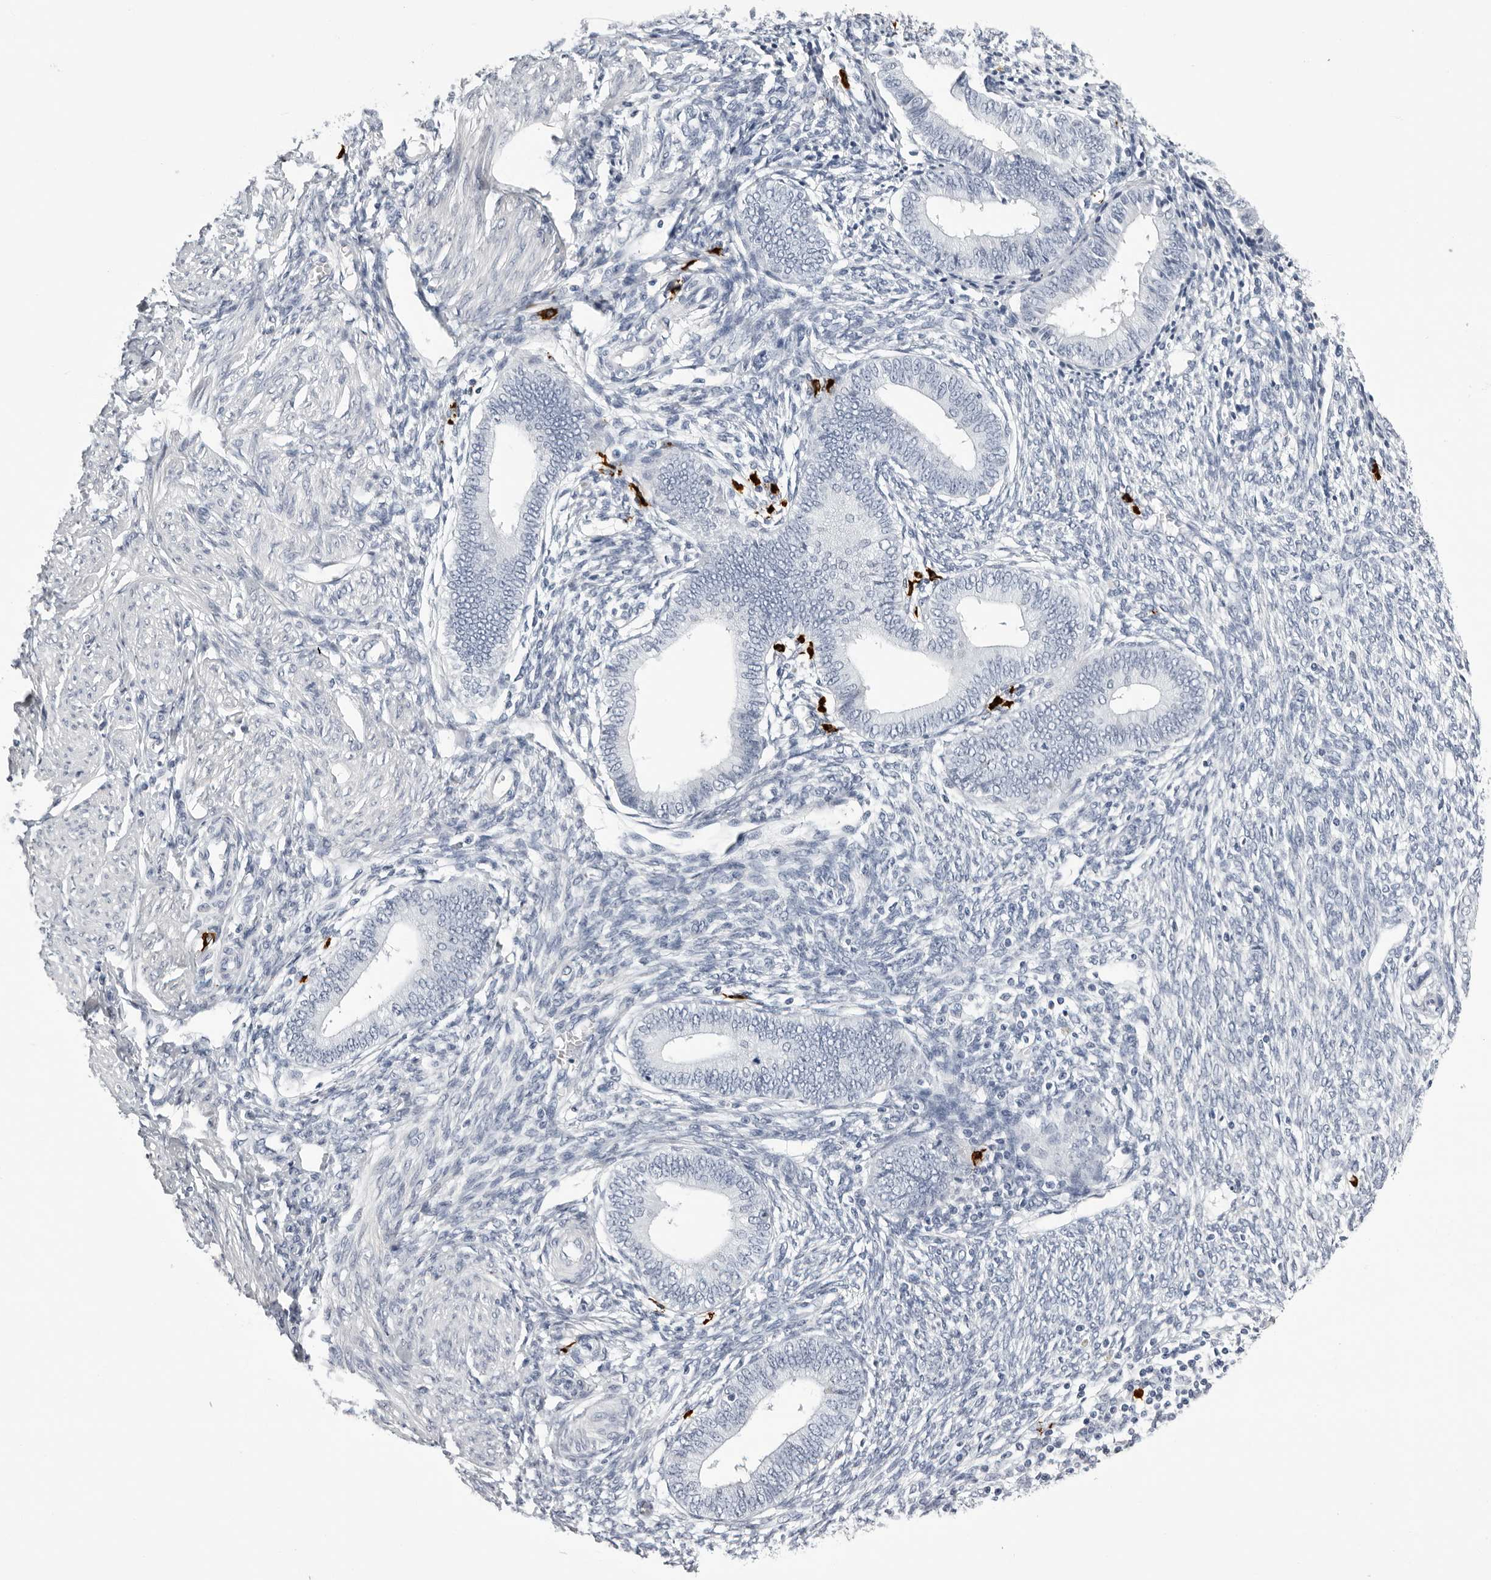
{"staining": {"intensity": "negative", "quantity": "none", "location": "none"}, "tissue": "endometrium", "cell_type": "Cells in endometrial stroma", "image_type": "normal", "snomed": [{"axis": "morphology", "description": "Normal tissue, NOS"}, {"axis": "topography", "description": "Endometrium"}], "caption": "This is an immunohistochemistry photomicrograph of benign human endometrium. There is no staining in cells in endometrial stroma.", "gene": "ZNF502", "patient": {"sex": "female", "age": 46}}